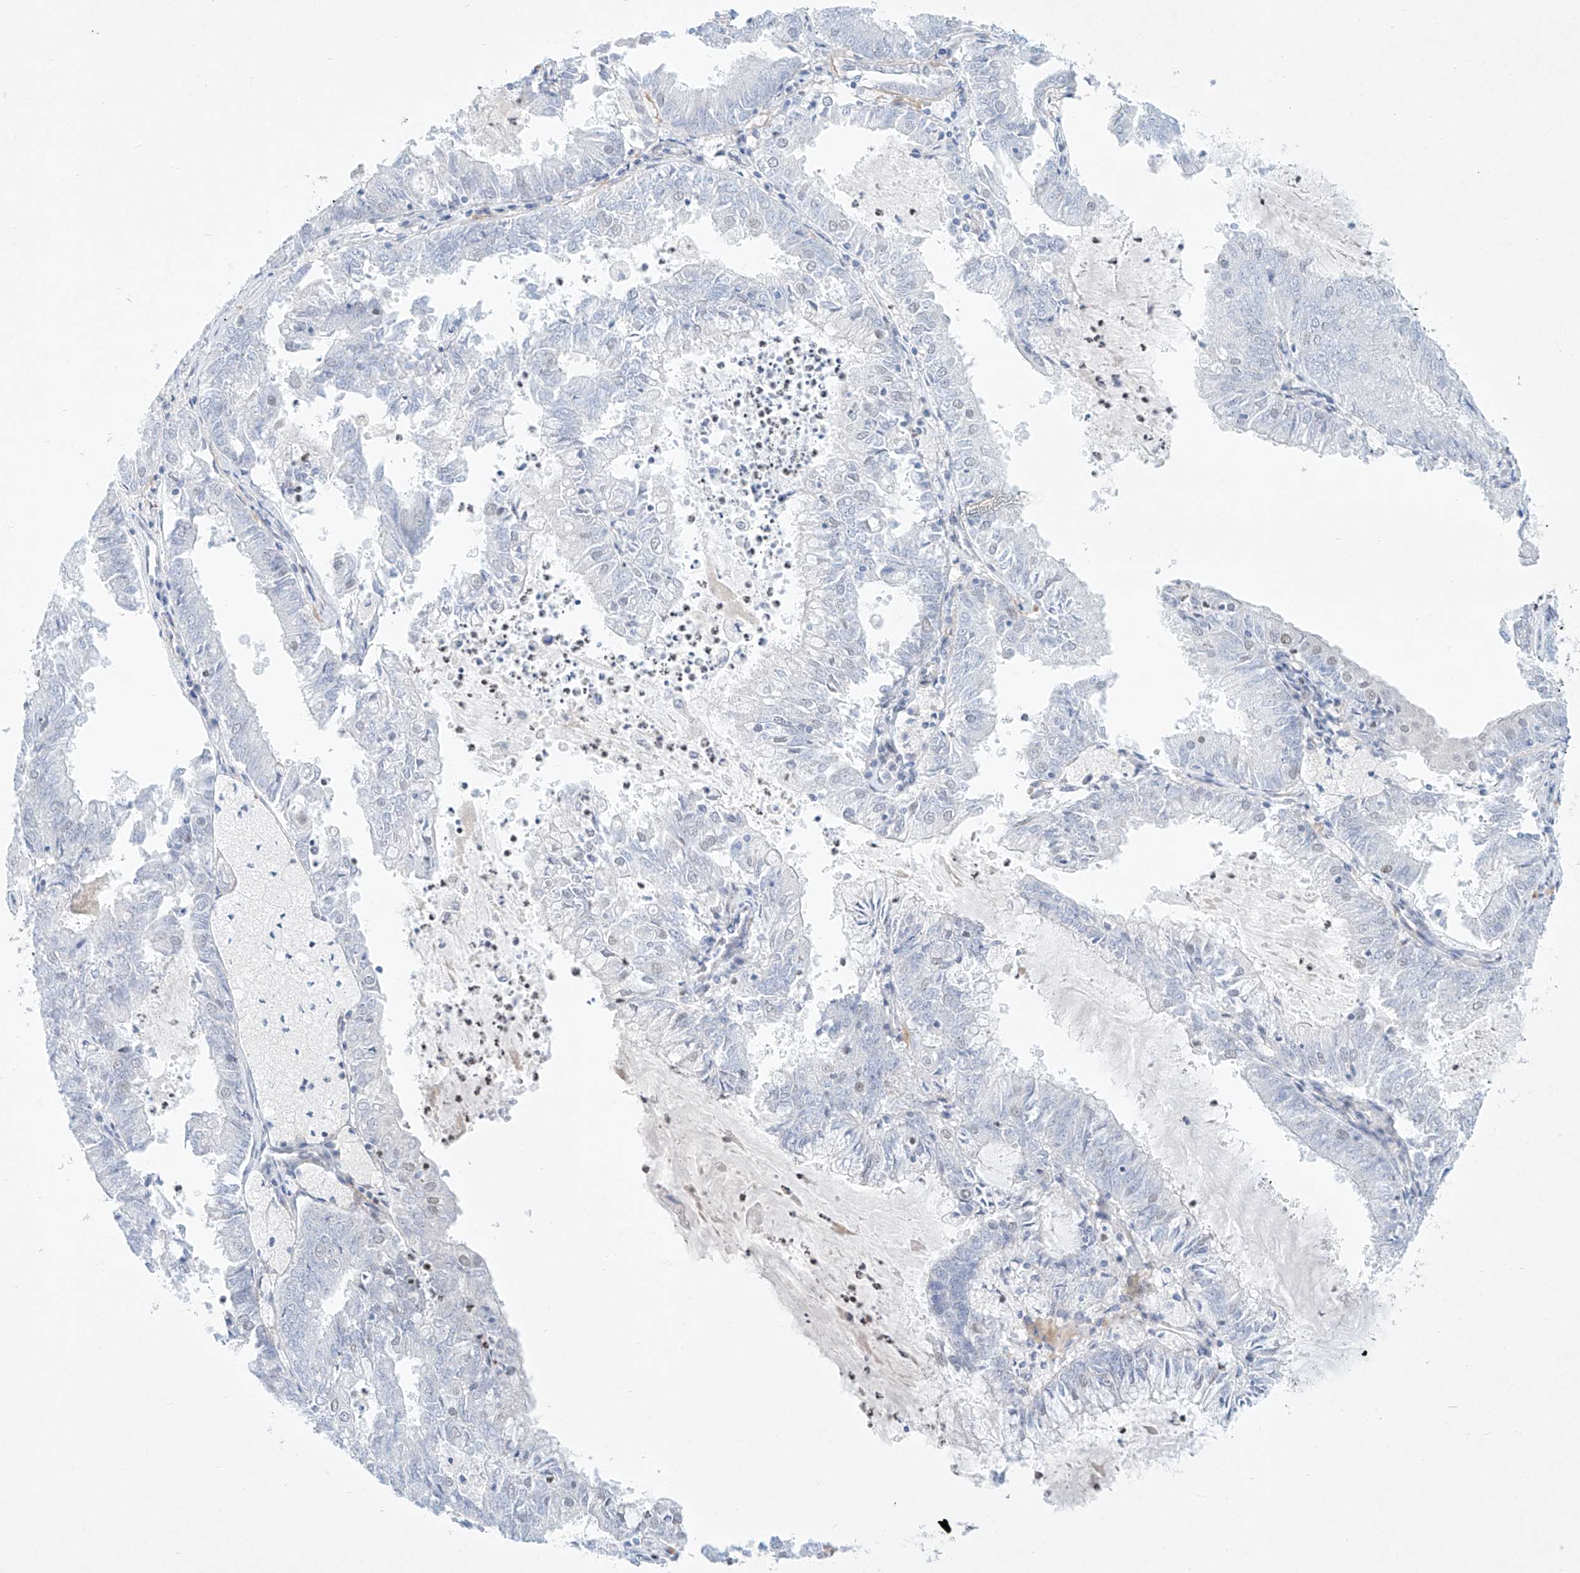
{"staining": {"intensity": "negative", "quantity": "none", "location": "none"}, "tissue": "endometrial cancer", "cell_type": "Tumor cells", "image_type": "cancer", "snomed": [{"axis": "morphology", "description": "Adenocarcinoma, NOS"}, {"axis": "topography", "description": "Endometrium"}], "caption": "Endometrial cancer (adenocarcinoma) was stained to show a protein in brown. There is no significant staining in tumor cells. (DAB (3,3'-diaminobenzidine) immunohistochemistry (IHC) with hematoxylin counter stain).", "gene": "REEP2", "patient": {"sex": "female", "age": 57}}